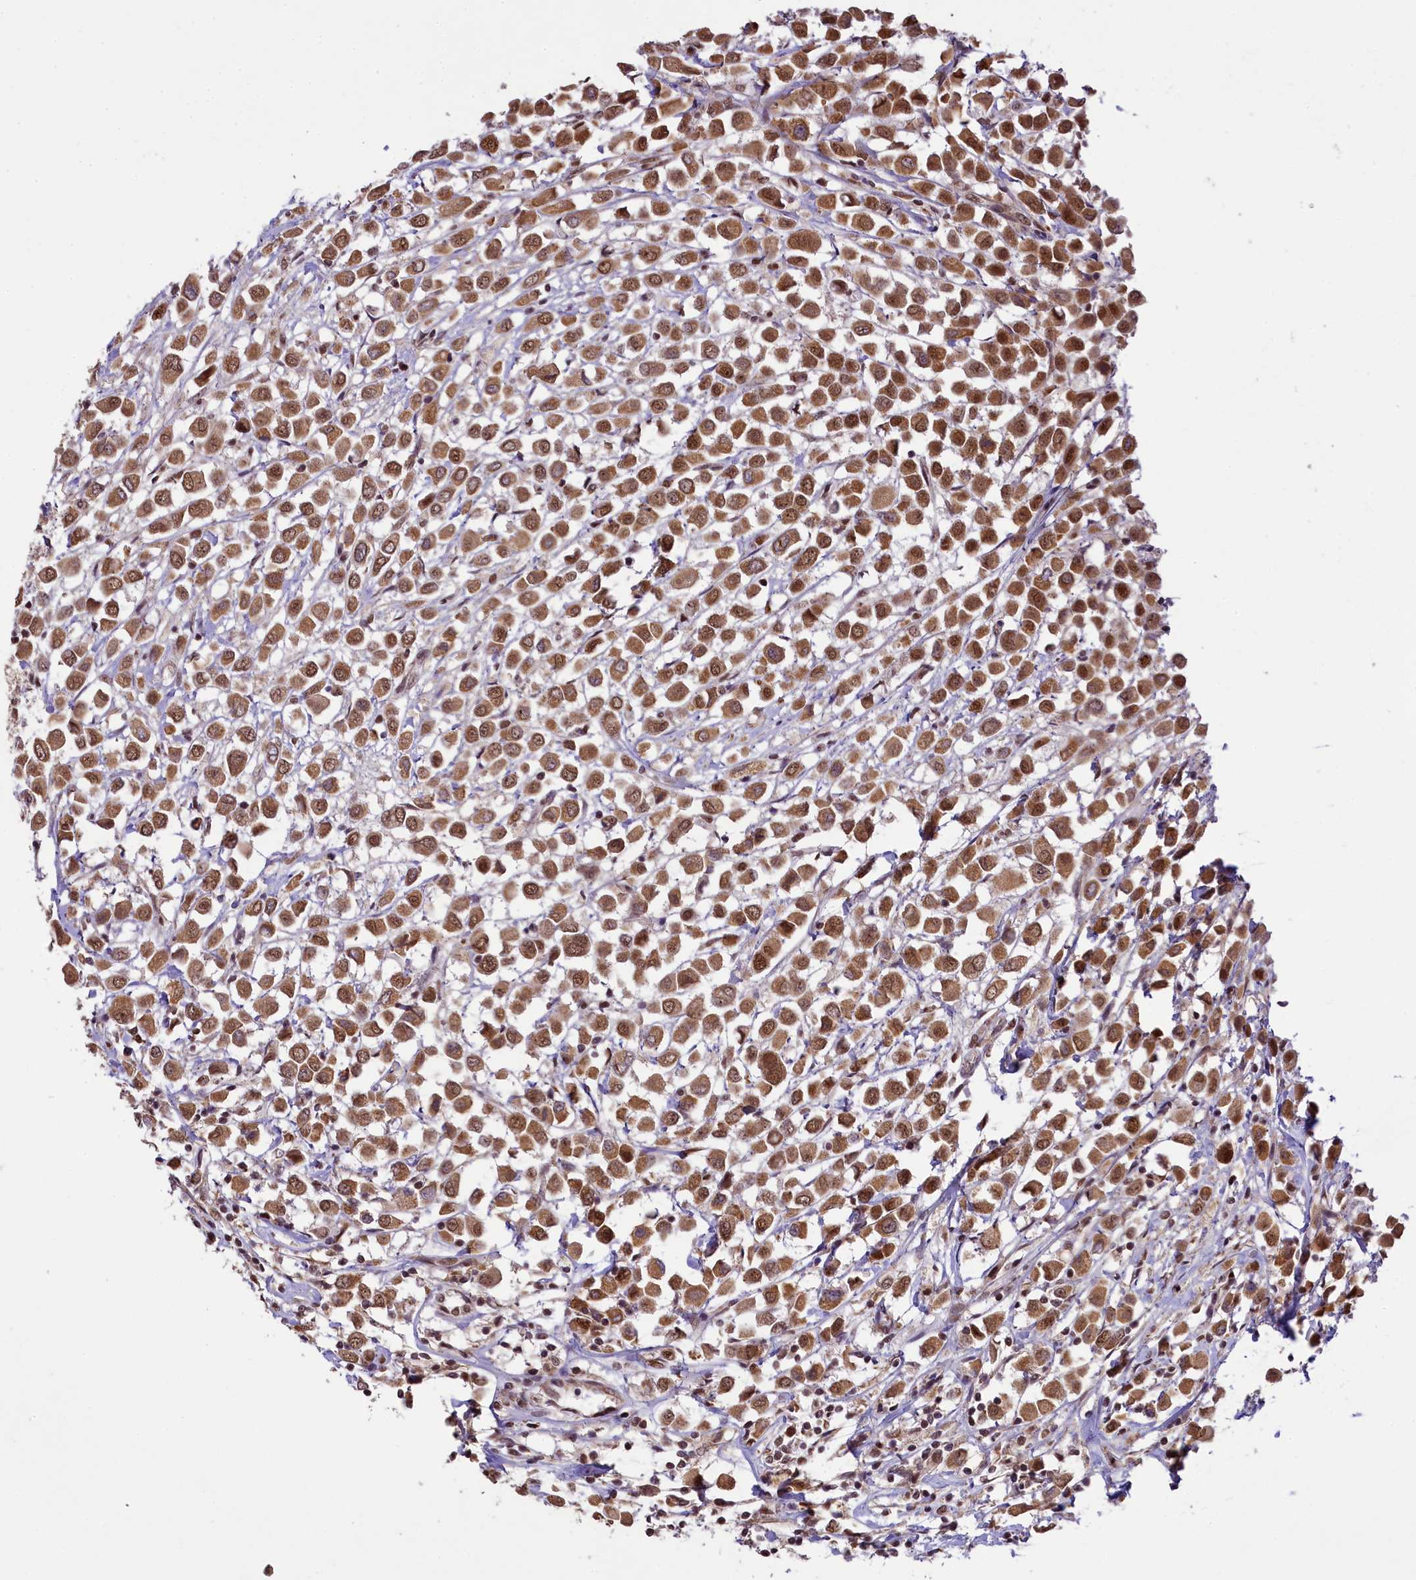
{"staining": {"intensity": "moderate", "quantity": ">75%", "location": "cytoplasmic/membranous,nuclear"}, "tissue": "breast cancer", "cell_type": "Tumor cells", "image_type": "cancer", "snomed": [{"axis": "morphology", "description": "Duct carcinoma"}, {"axis": "topography", "description": "Breast"}], "caption": "Immunohistochemistry (IHC) of human breast cancer exhibits medium levels of moderate cytoplasmic/membranous and nuclear staining in about >75% of tumor cells.", "gene": "PAF1", "patient": {"sex": "female", "age": 61}}